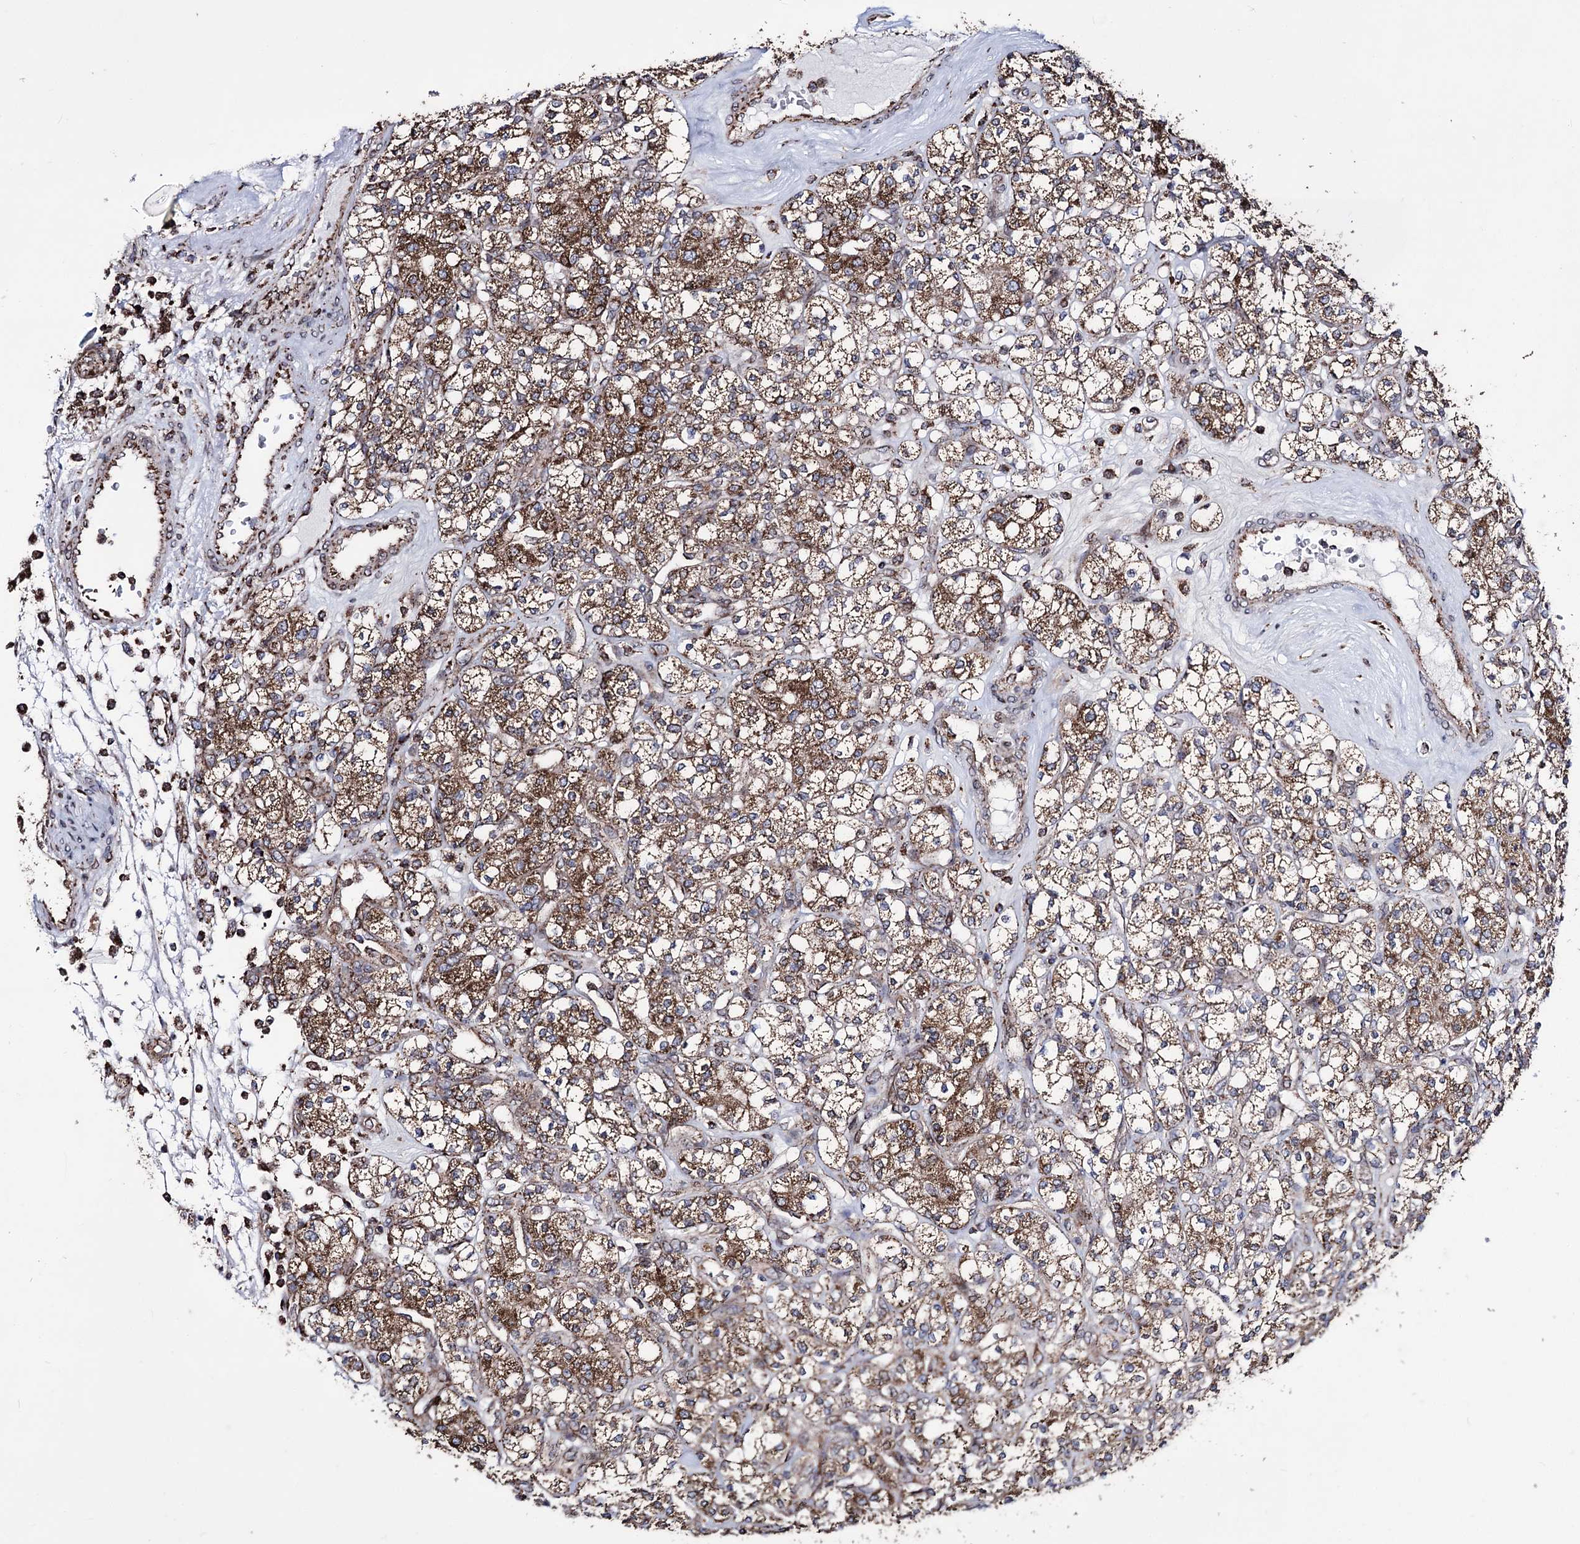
{"staining": {"intensity": "moderate", "quantity": ">75%", "location": "cytoplasmic/membranous"}, "tissue": "renal cancer", "cell_type": "Tumor cells", "image_type": "cancer", "snomed": [{"axis": "morphology", "description": "Adenocarcinoma, NOS"}, {"axis": "topography", "description": "Kidney"}], "caption": "Approximately >75% of tumor cells in renal cancer (adenocarcinoma) display moderate cytoplasmic/membranous protein positivity as visualized by brown immunohistochemical staining.", "gene": "CREB3L4", "patient": {"sex": "male", "age": 77}}